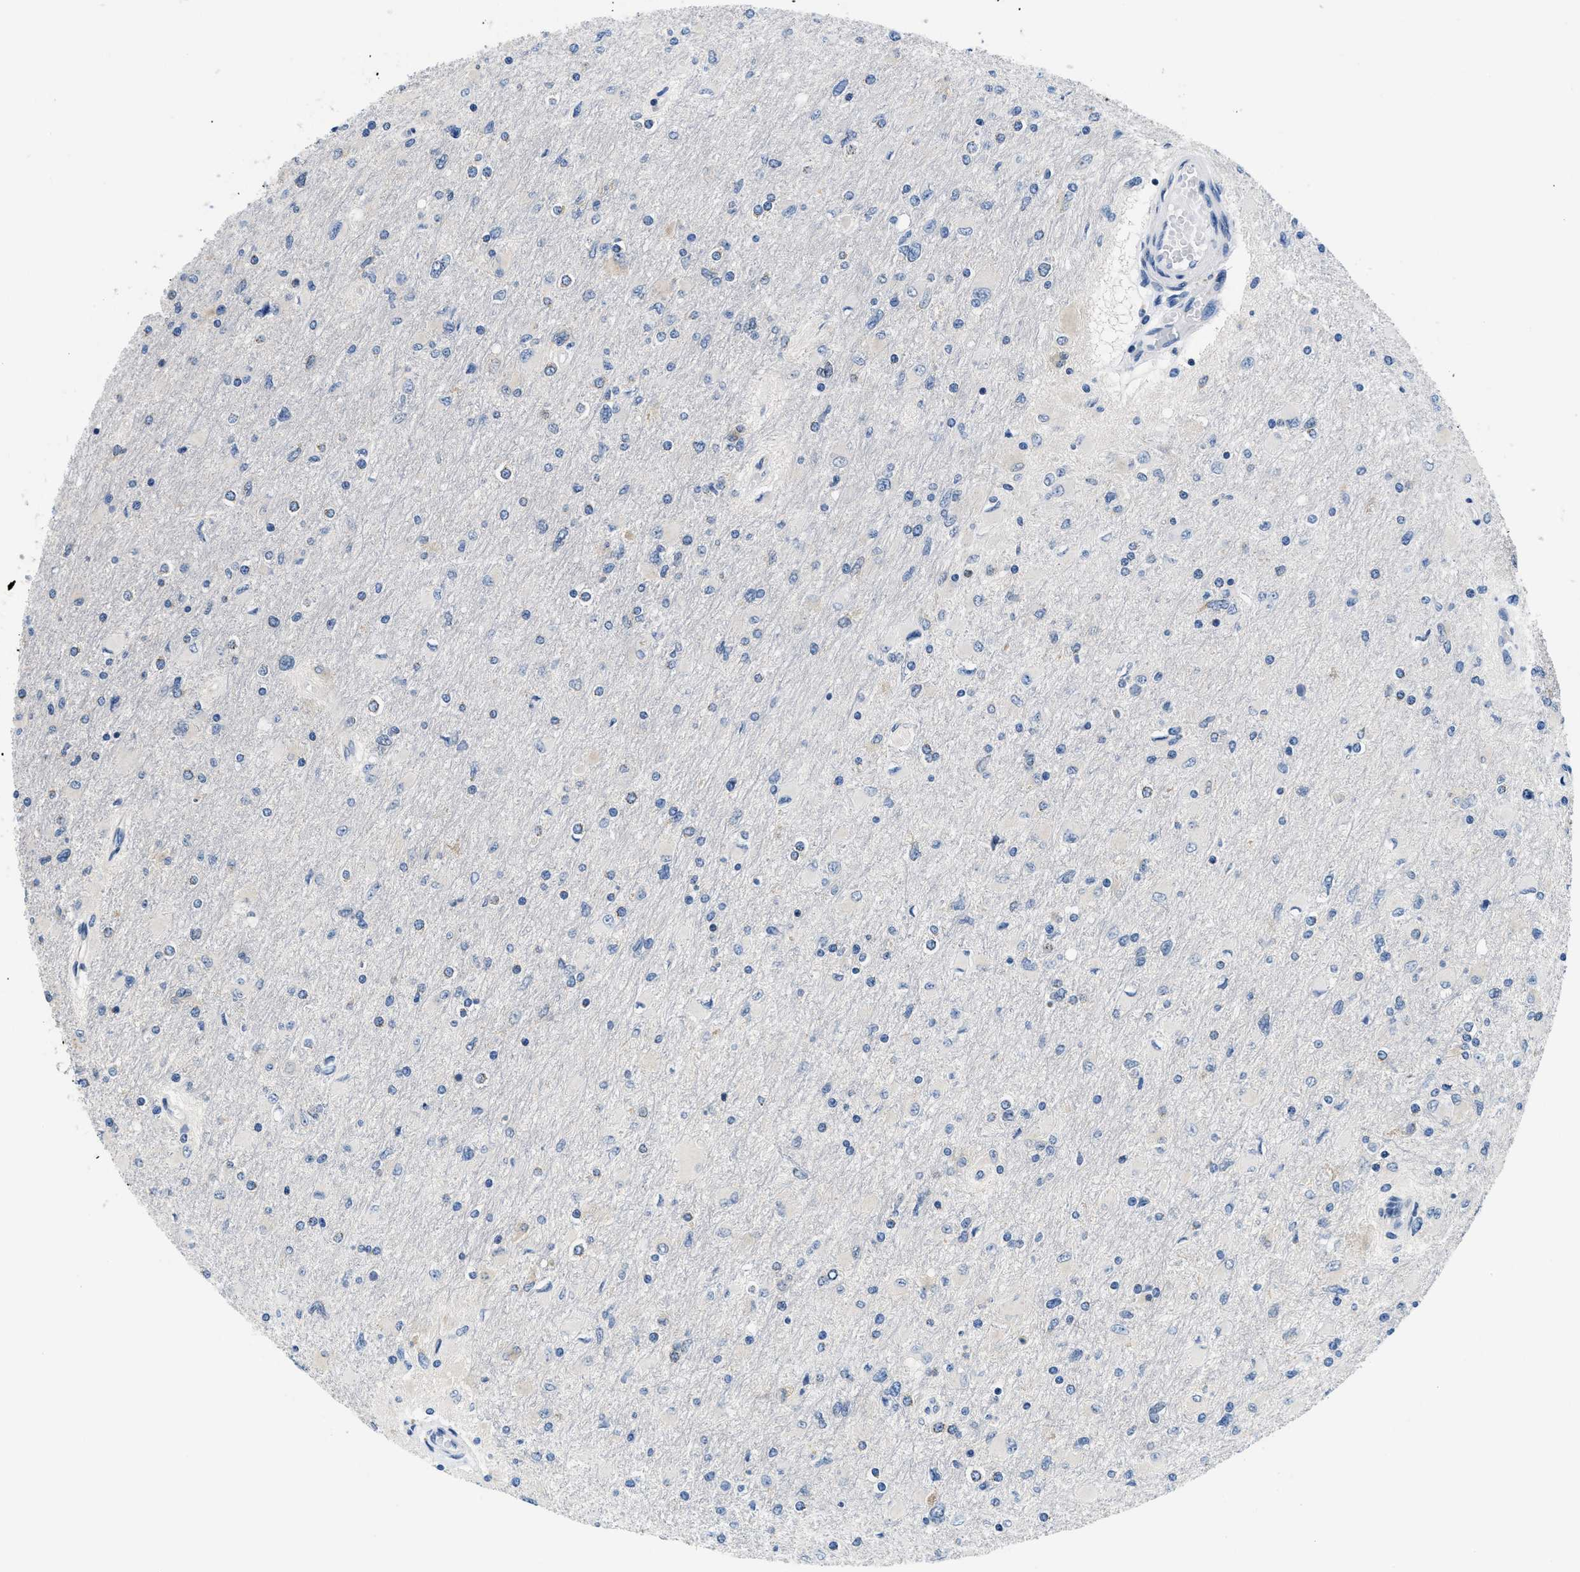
{"staining": {"intensity": "negative", "quantity": "none", "location": "none"}, "tissue": "glioma", "cell_type": "Tumor cells", "image_type": "cancer", "snomed": [{"axis": "morphology", "description": "Glioma, malignant, High grade"}, {"axis": "topography", "description": "Cerebral cortex"}], "caption": "This is an immunohistochemistry photomicrograph of human glioma. There is no positivity in tumor cells.", "gene": "ABCF1", "patient": {"sex": "female", "age": 36}}